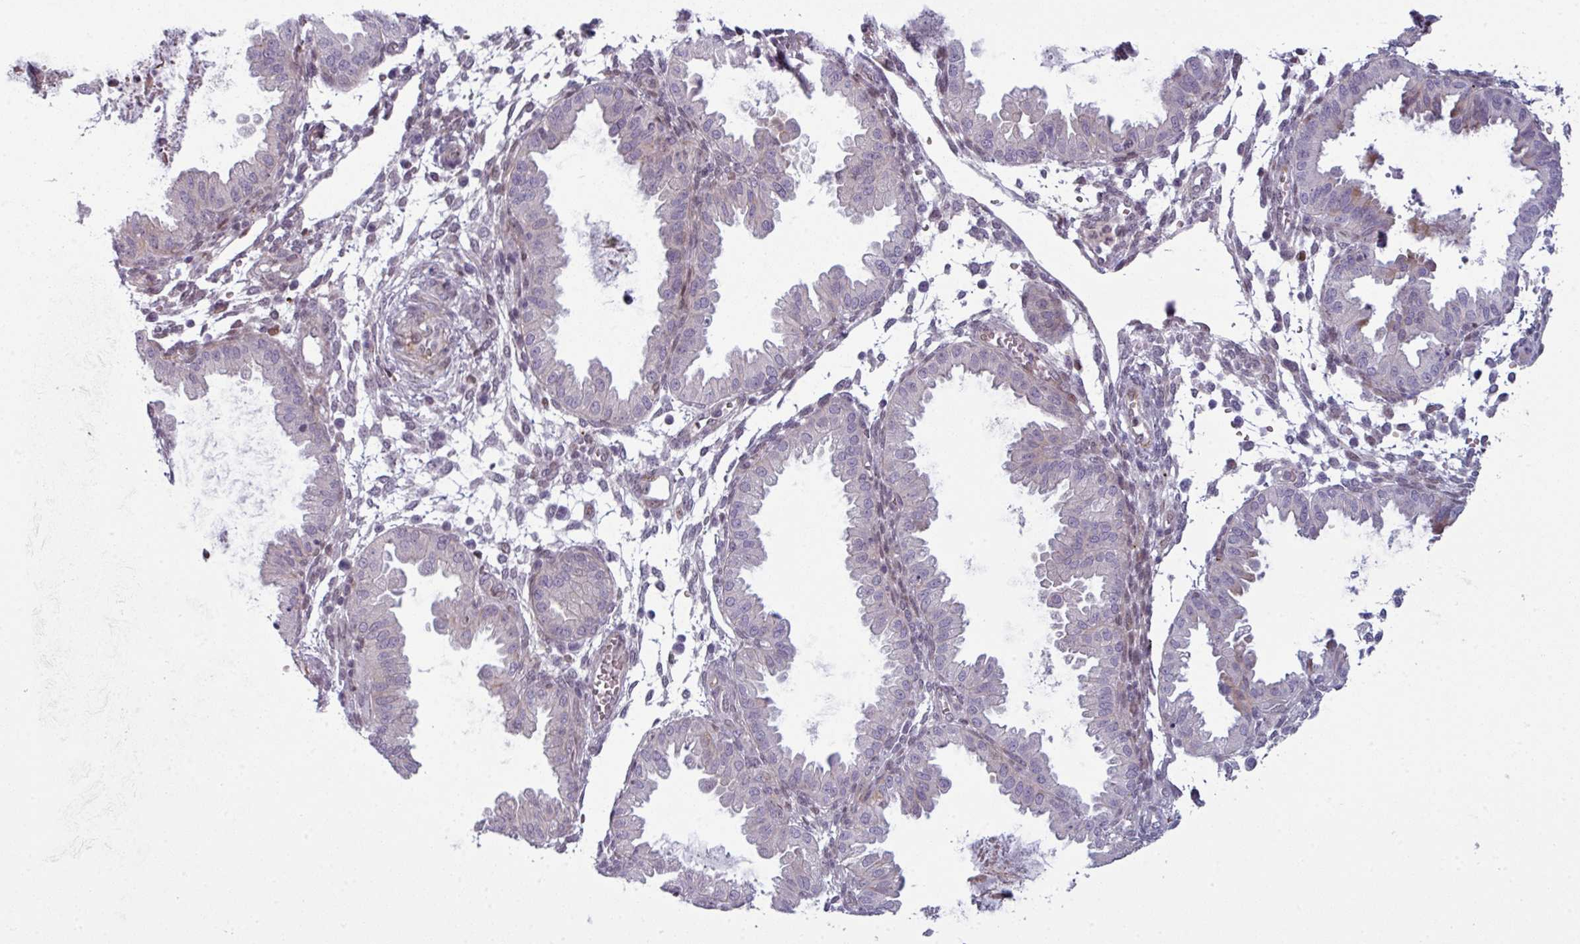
{"staining": {"intensity": "negative", "quantity": "none", "location": "none"}, "tissue": "endometrium", "cell_type": "Cells in endometrial stroma", "image_type": "normal", "snomed": [{"axis": "morphology", "description": "Normal tissue, NOS"}, {"axis": "topography", "description": "Endometrium"}], "caption": "Endometrium stained for a protein using immunohistochemistry (IHC) shows no staining cells in endometrial stroma.", "gene": "PRAMEF12", "patient": {"sex": "female", "age": 33}}